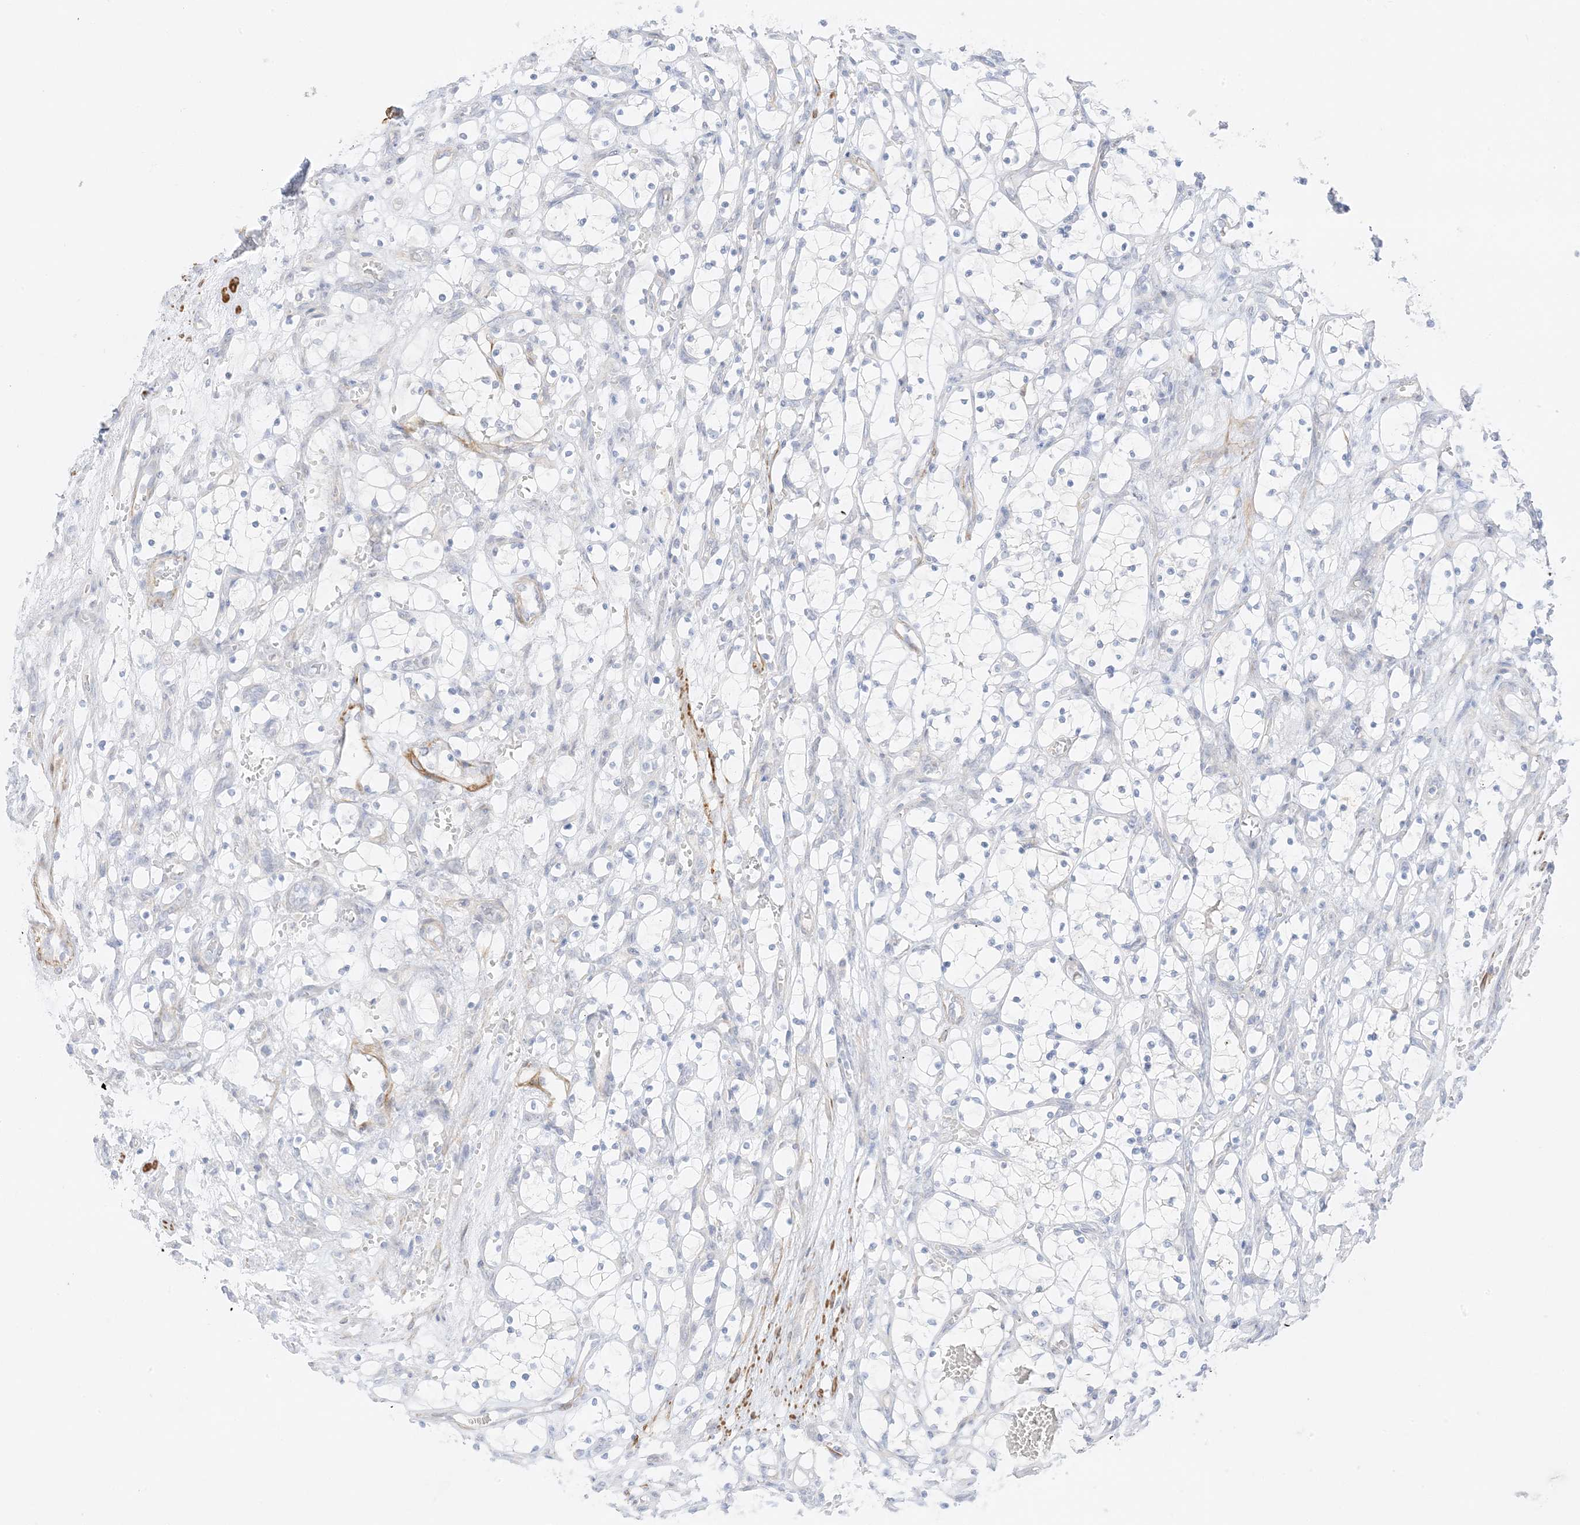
{"staining": {"intensity": "negative", "quantity": "none", "location": "none"}, "tissue": "renal cancer", "cell_type": "Tumor cells", "image_type": "cancer", "snomed": [{"axis": "morphology", "description": "Adenocarcinoma, NOS"}, {"axis": "topography", "description": "Kidney"}], "caption": "Micrograph shows no significant protein expression in tumor cells of adenocarcinoma (renal).", "gene": "SLC22A13", "patient": {"sex": "female", "age": 69}}